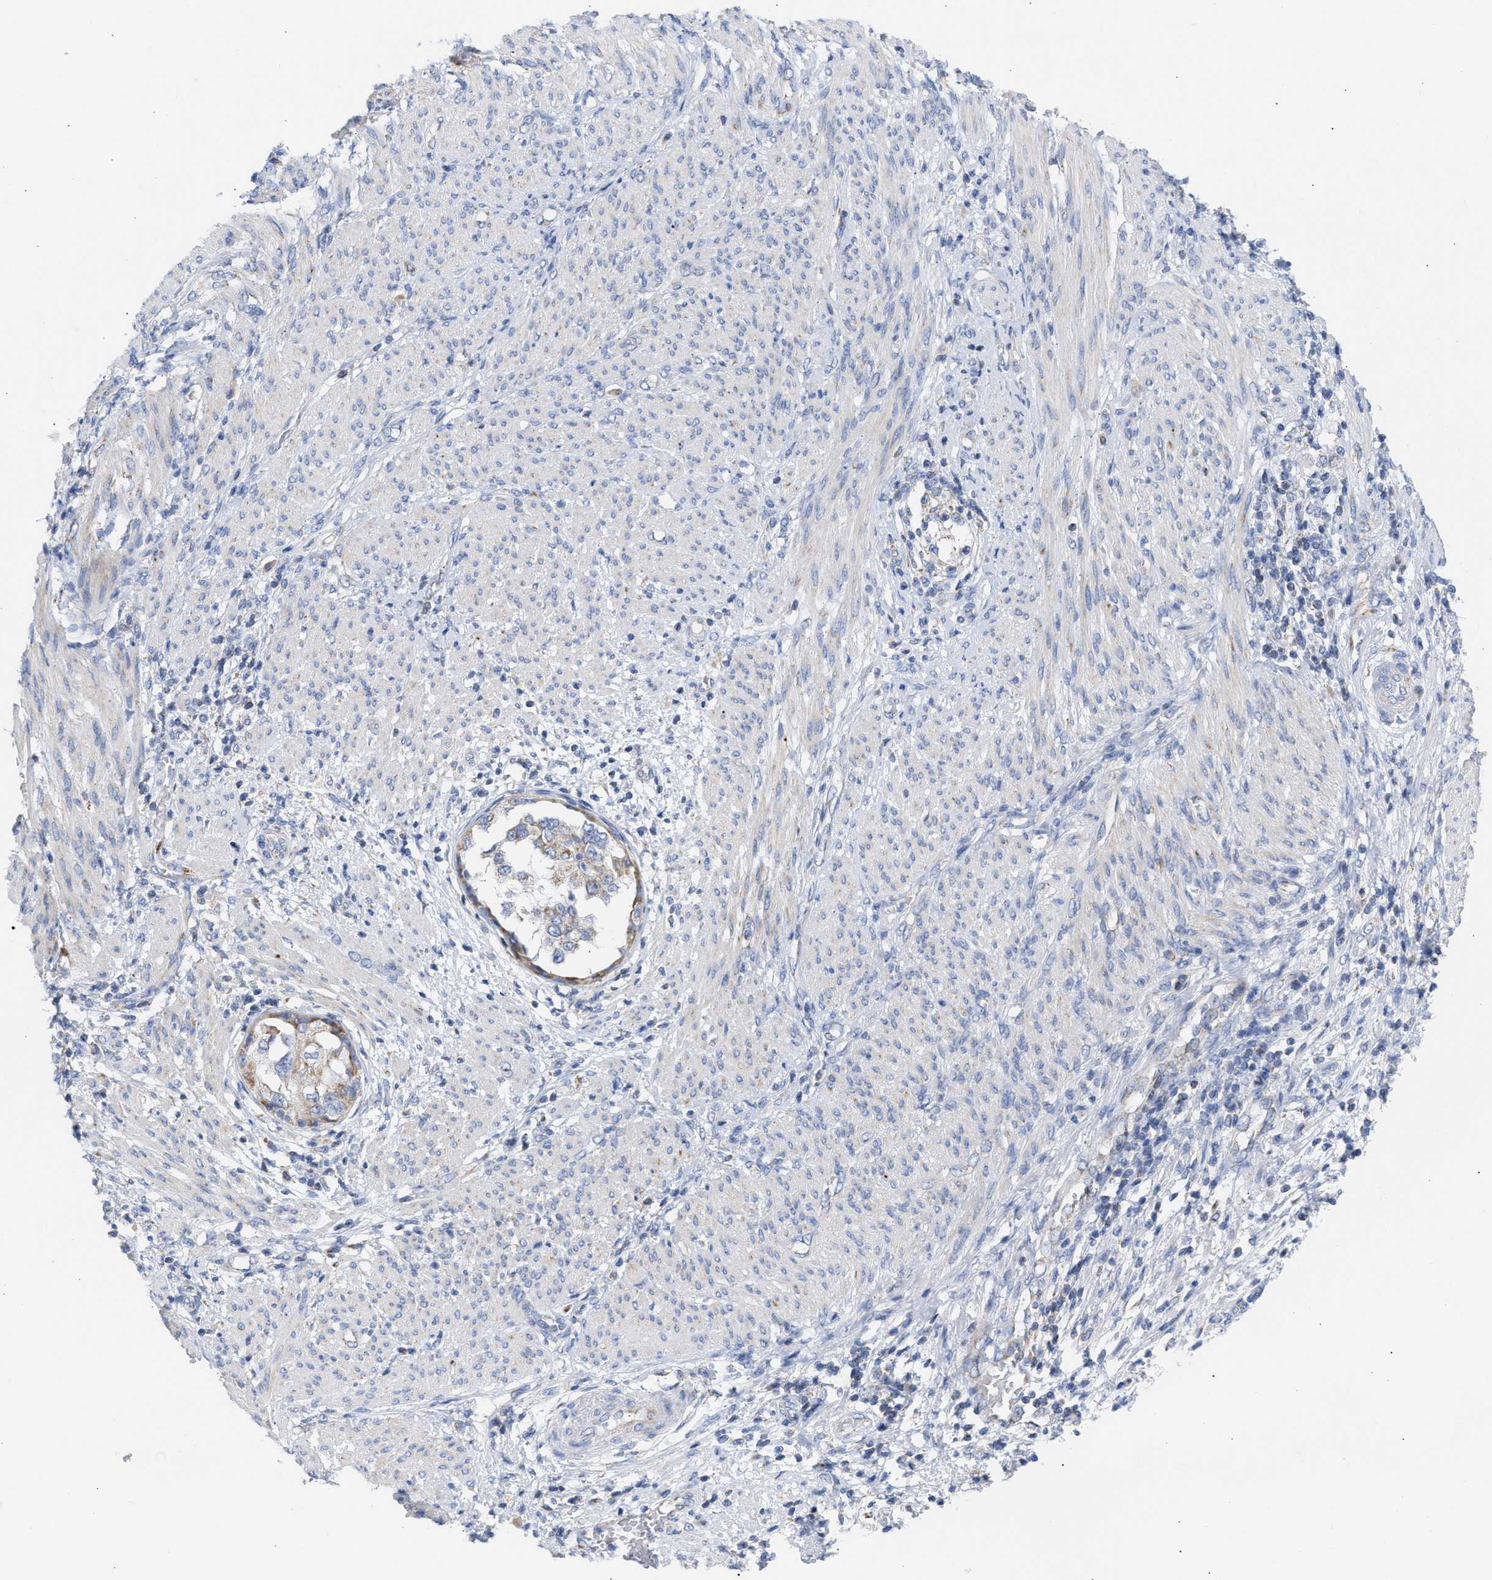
{"staining": {"intensity": "moderate", "quantity": "<25%", "location": "cytoplasmic/membranous"}, "tissue": "endometrial cancer", "cell_type": "Tumor cells", "image_type": "cancer", "snomed": [{"axis": "morphology", "description": "Adenocarcinoma, NOS"}, {"axis": "topography", "description": "Endometrium"}], "caption": "The micrograph exhibits immunohistochemical staining of endometrial adenocarcinoma. There is moderate cytoplasmic/membranous expression is seen in about <25% of tumor cells.", "gene": "ACOT13", "patient": {"sex": "female", "age": 85}}